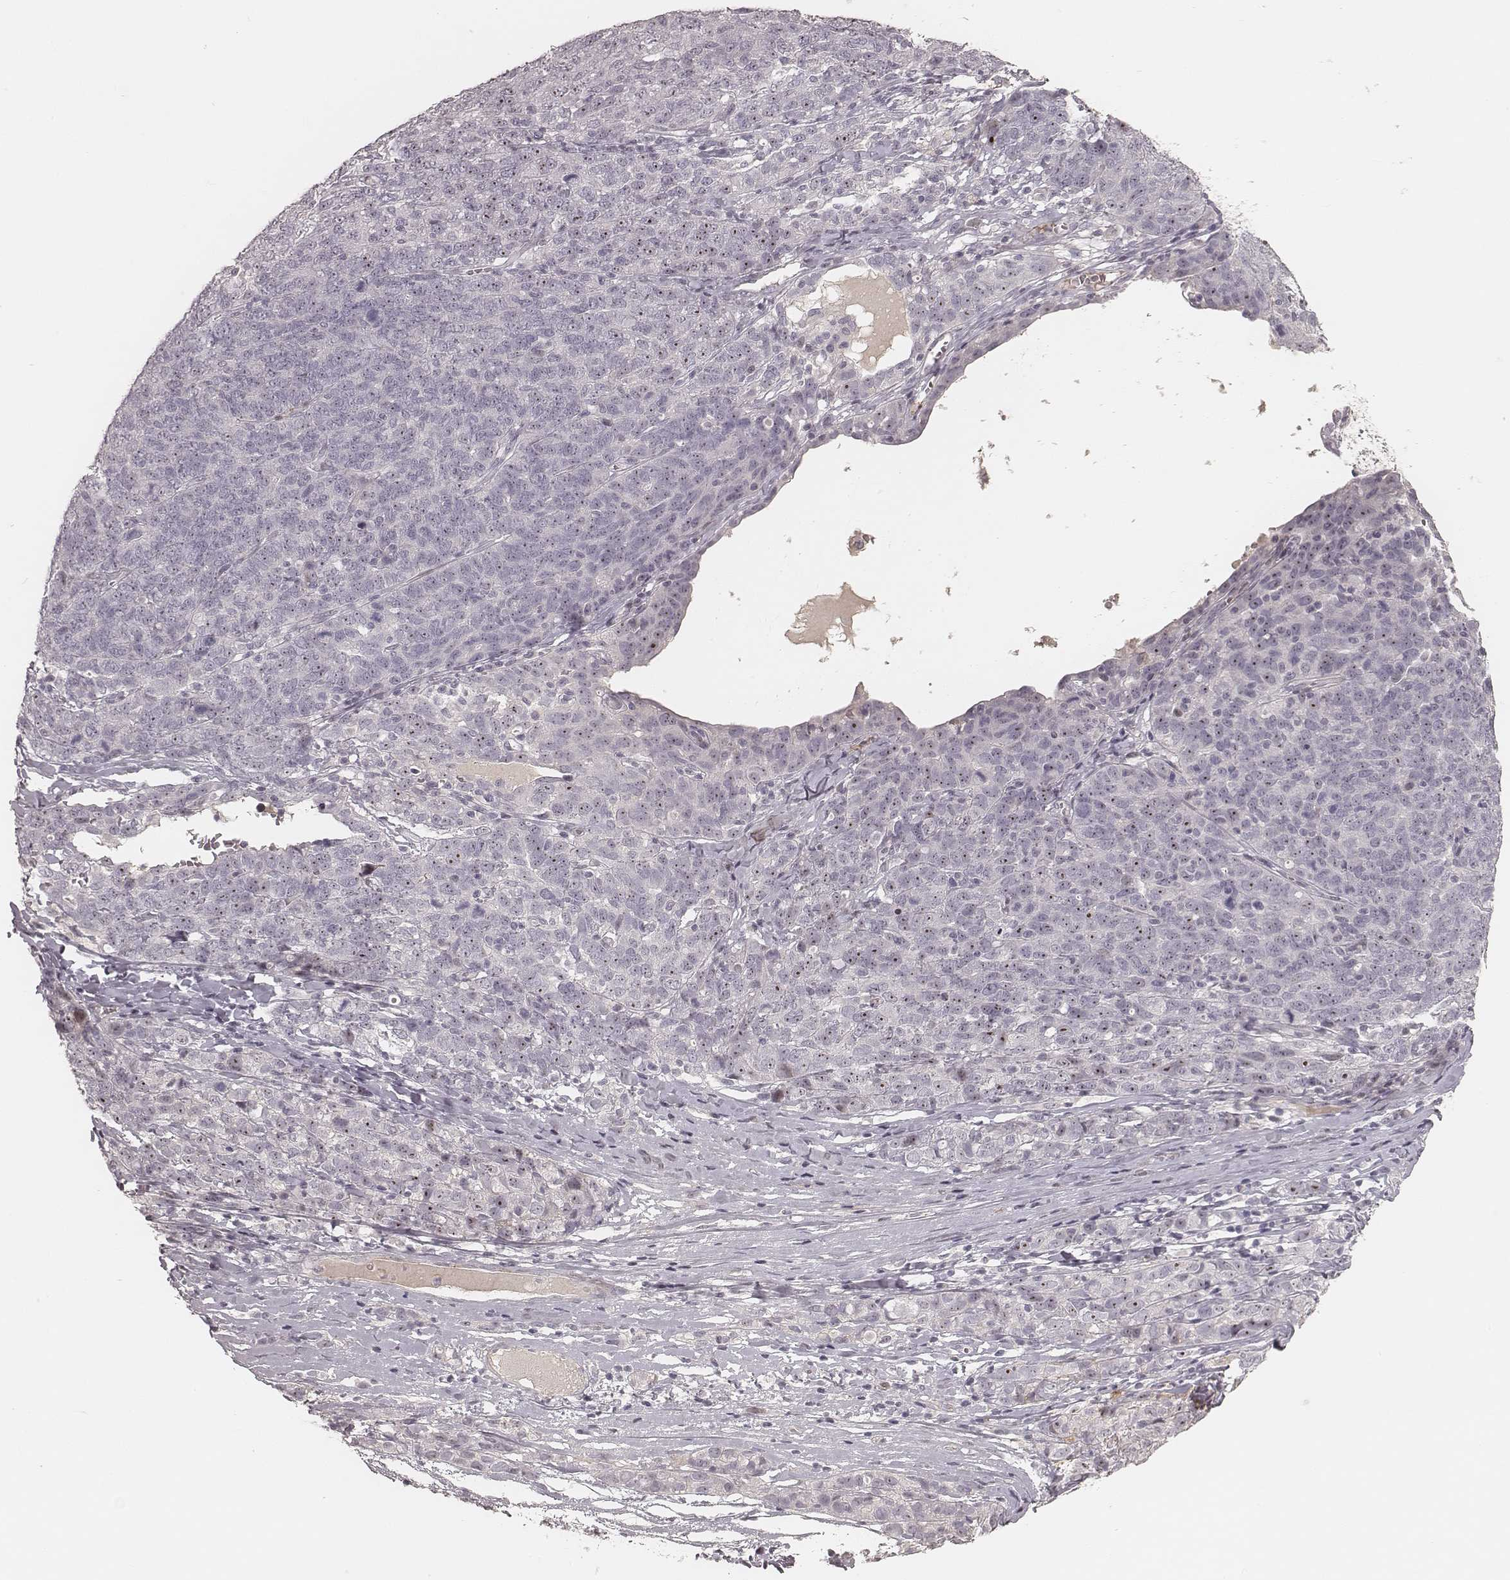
{"staining": {"intensity": "moderate", "quantity": "<25%", "location": "nuclear"}, "tissue": "ovarian cancer", "cell_type": "Tumor cells", "image_type": "cancer", "snomed": [{"axis": "morphology", "description": "Cystadenocarcinoma, serous, NOS"}, {"axis": "topography", "description": "Ovary"}], "caption": "This is an image of immunohistochemistry staining of ovarian serous cystadenocarcinoma, which shows moderate staining in the nuclear of tumor cells.", "gene": "MADCAM1", "patient": {"sex": "female", "age": 71}}